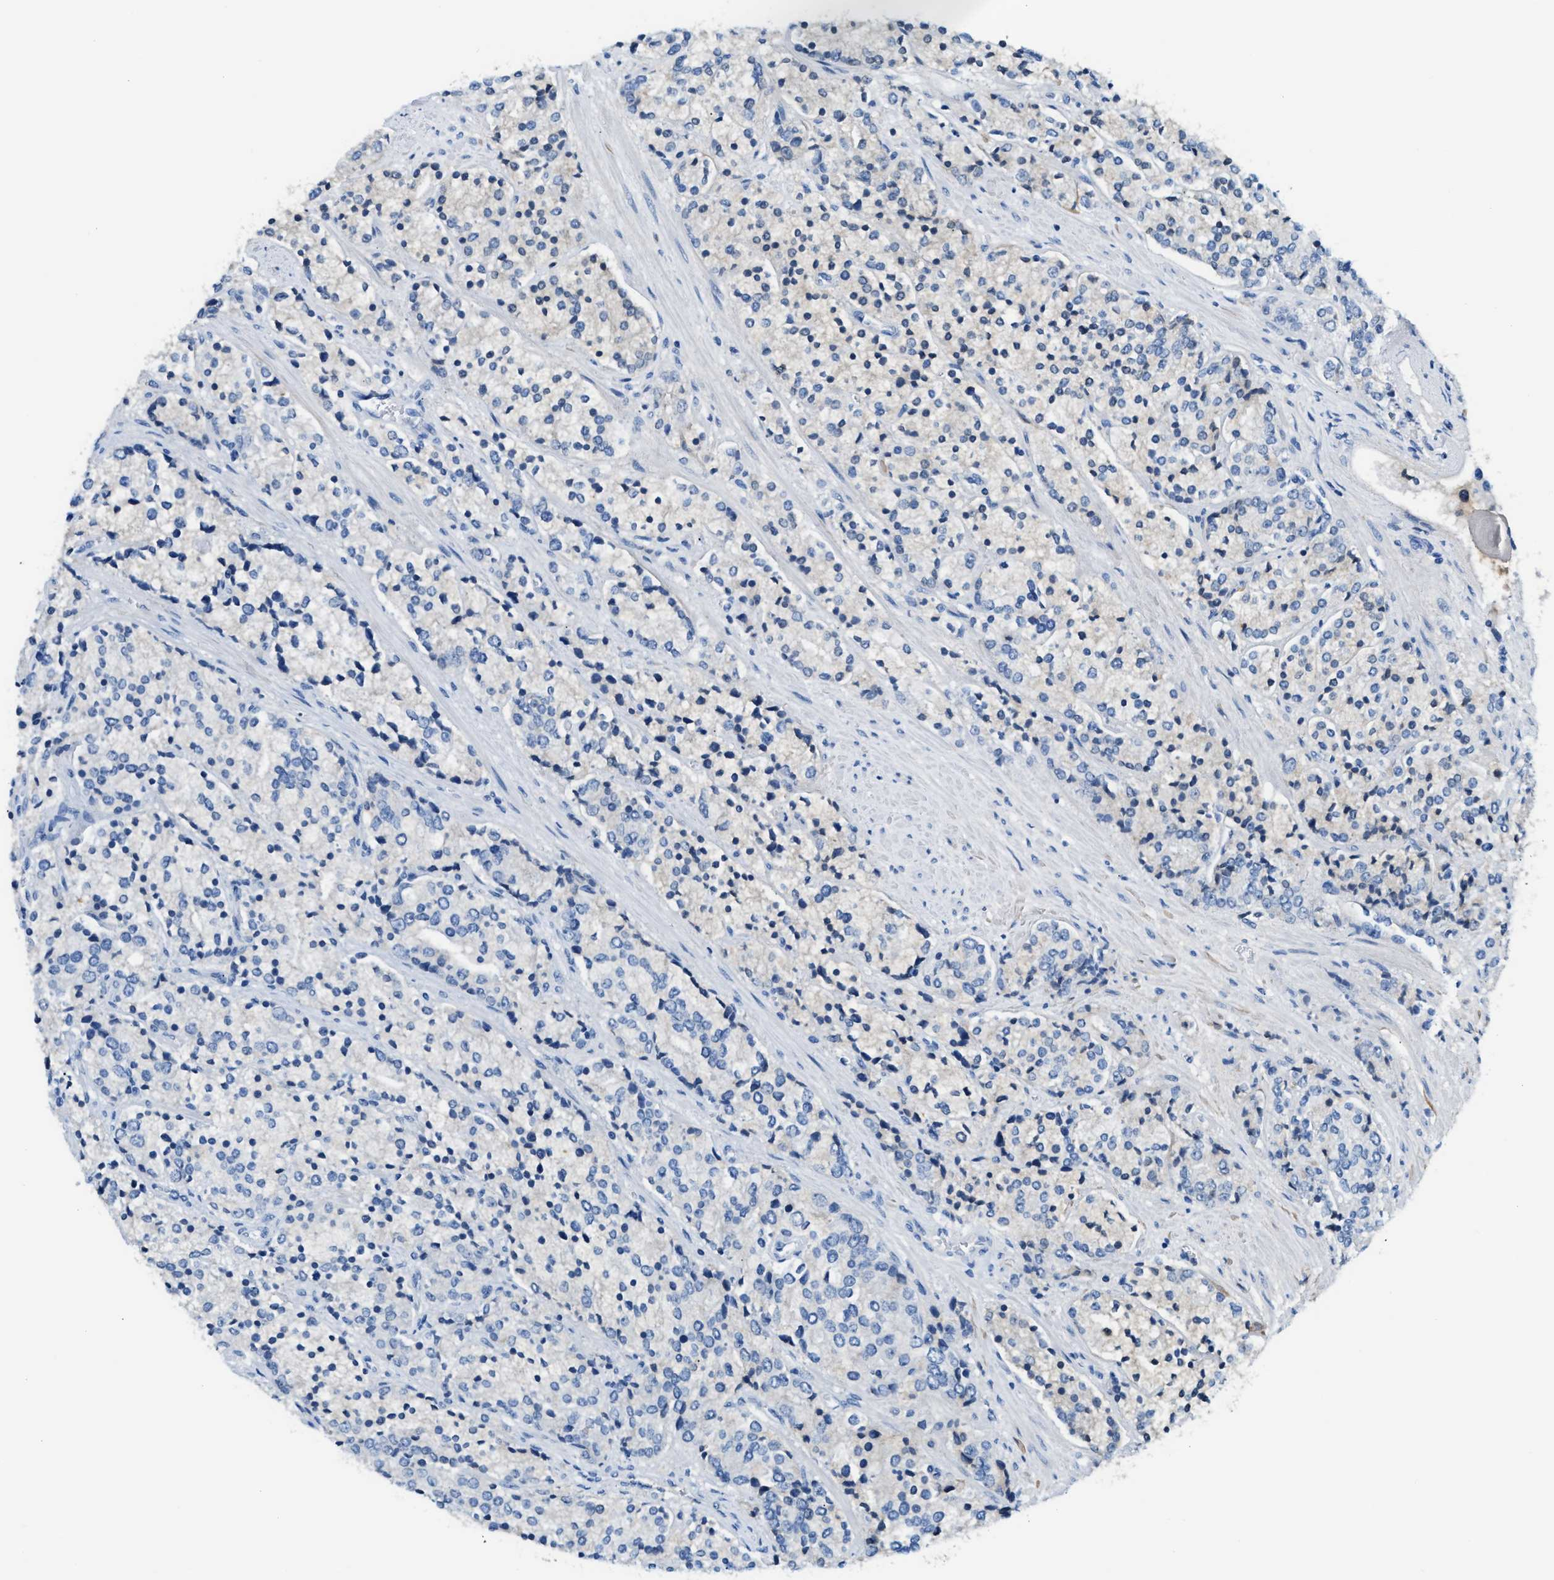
{"staining": {"intensity": "negative", "quantity": "none", "location": "none"}, "tissue": "prostate cancer", "cell_type": "Tumor cells", "image_type": "cancer", "snomed": [{"axis": "morphology", "description": "Adenocarcinoma, High grade"}, {"axis": "topography", "description": "Prostate"}], "caption": "This is an immunohistochemistry image of human high-grade adenocarcinoma (prostate). There is no positivity in tumor cells.", "gene": "CFI", "patient": {"sex": "male", "age": 71}}